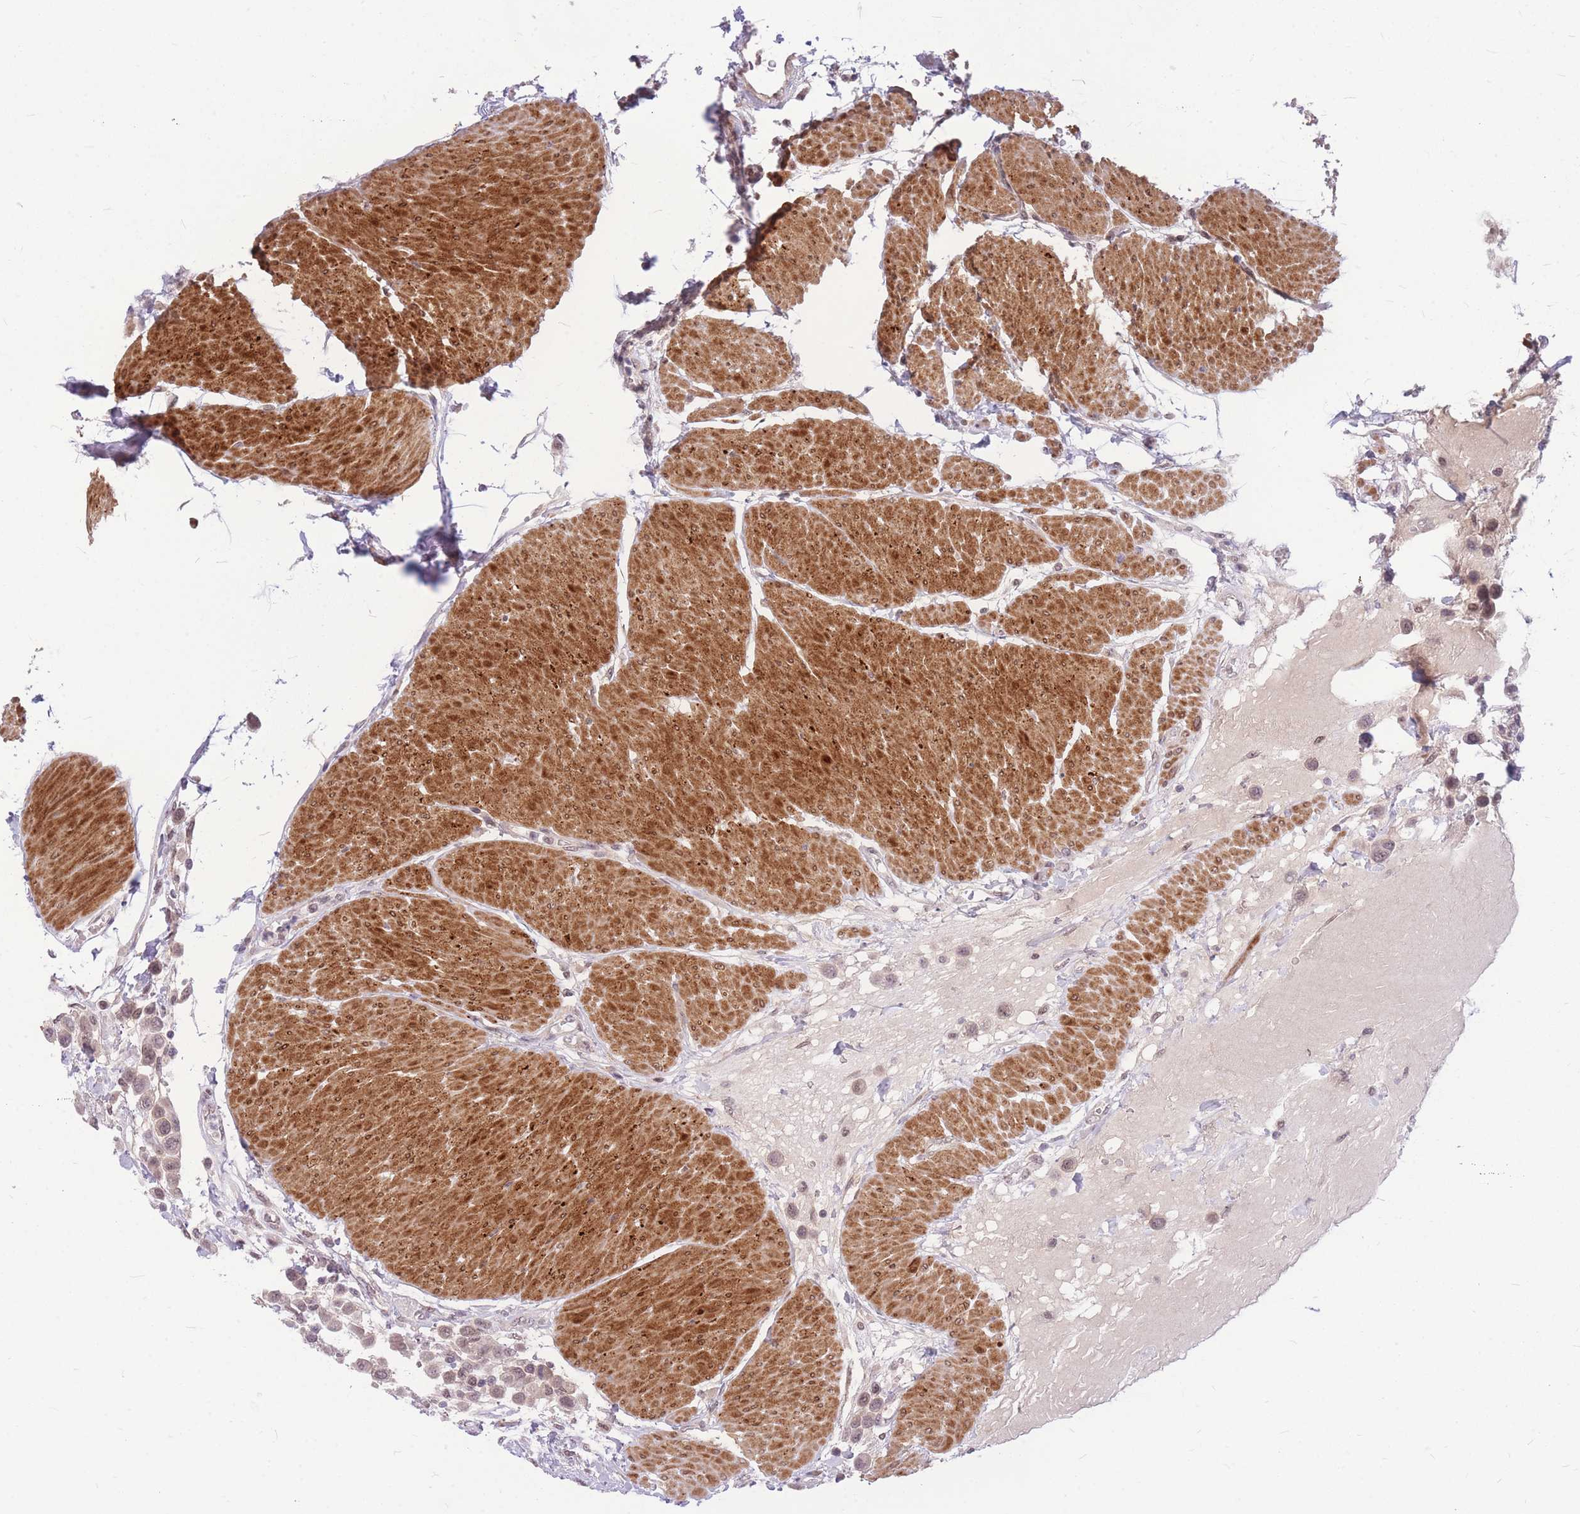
{"staining": {"intensity": "weak", "quantity": ">75%", "location": "nuclear"}, "tissue": "urothelial cancer", "cell_type": "Tumor cells", "image_type": "cancer", "snomed": [{"axis": "morphology", "description": "Urothelial carcinoma, High grade"}, {"axis": "topography", "description": "Urinary bladder"}], "caption": "High-power microscopy captured an immunohistochemistry (IHC) photomicrograph of urothelial carcinoma (high-grade), revealing weak nuclear expression in approximately >75% of tumor cells.", "gene": "ERCC2", "patient": {"sex": "male", "age": 50}}